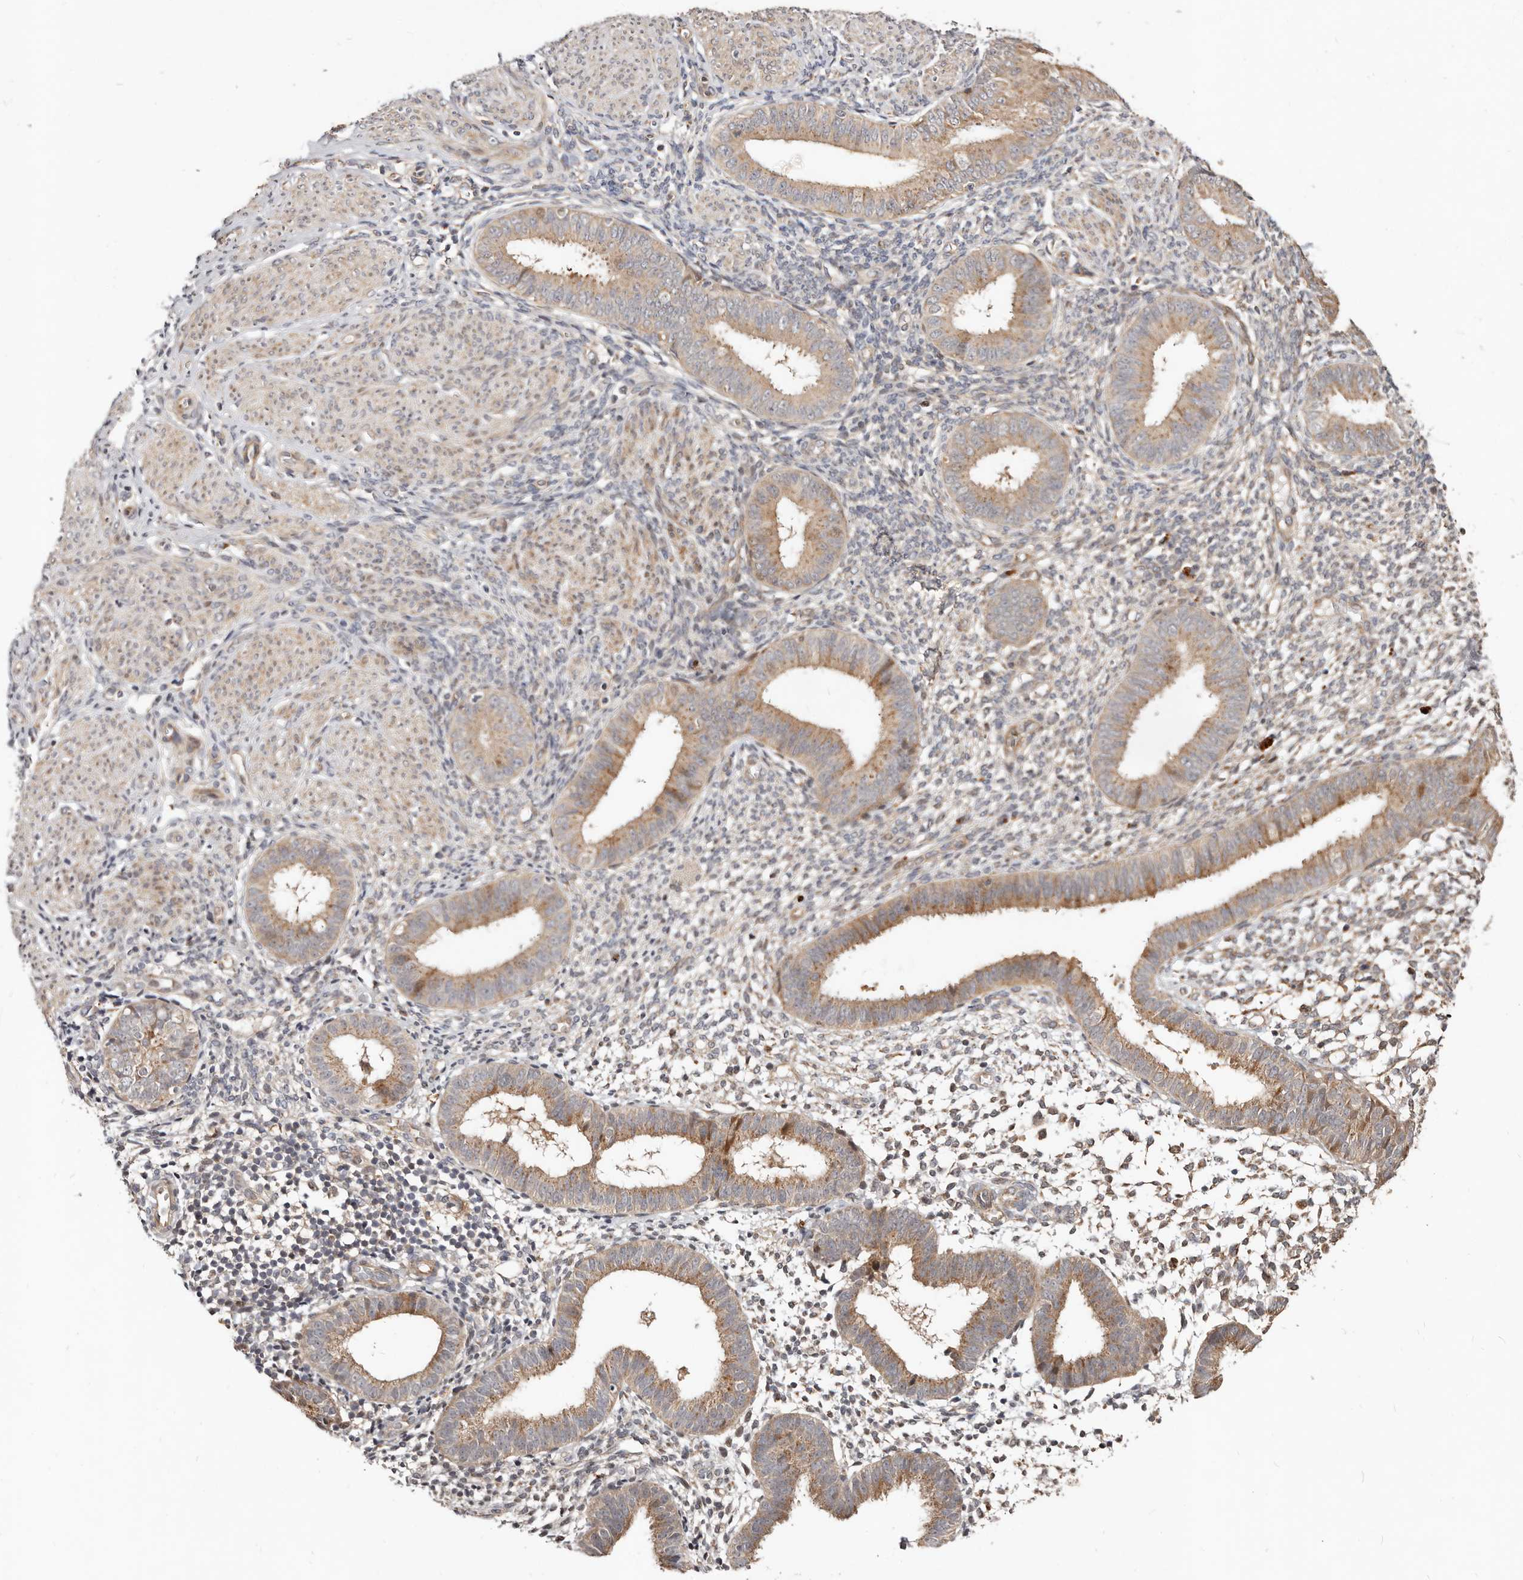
{"staining": {"intensity": "moderate", "quantity": "<25%", "location": "cytoplasmic/membranous"}, "tissue": "endometrium", "cell_type": "Cells in endometrial stroma", "image_type": "normal", "snomed": [{"axis": "morphology", "description": "Normal tissue, NOS"}, {"axis": "topography", "description": "Uterus"}, {"axis": "topography", "description": "Endometrium"}], "caption": "Protein expression analysis of normal human endometrium reveals moderate cytoplasmic/membranous expression in approximately <25% of cells in endometrial stroma.", "gene": "USP33", "patient": {"sex": "female", "age": 48}}